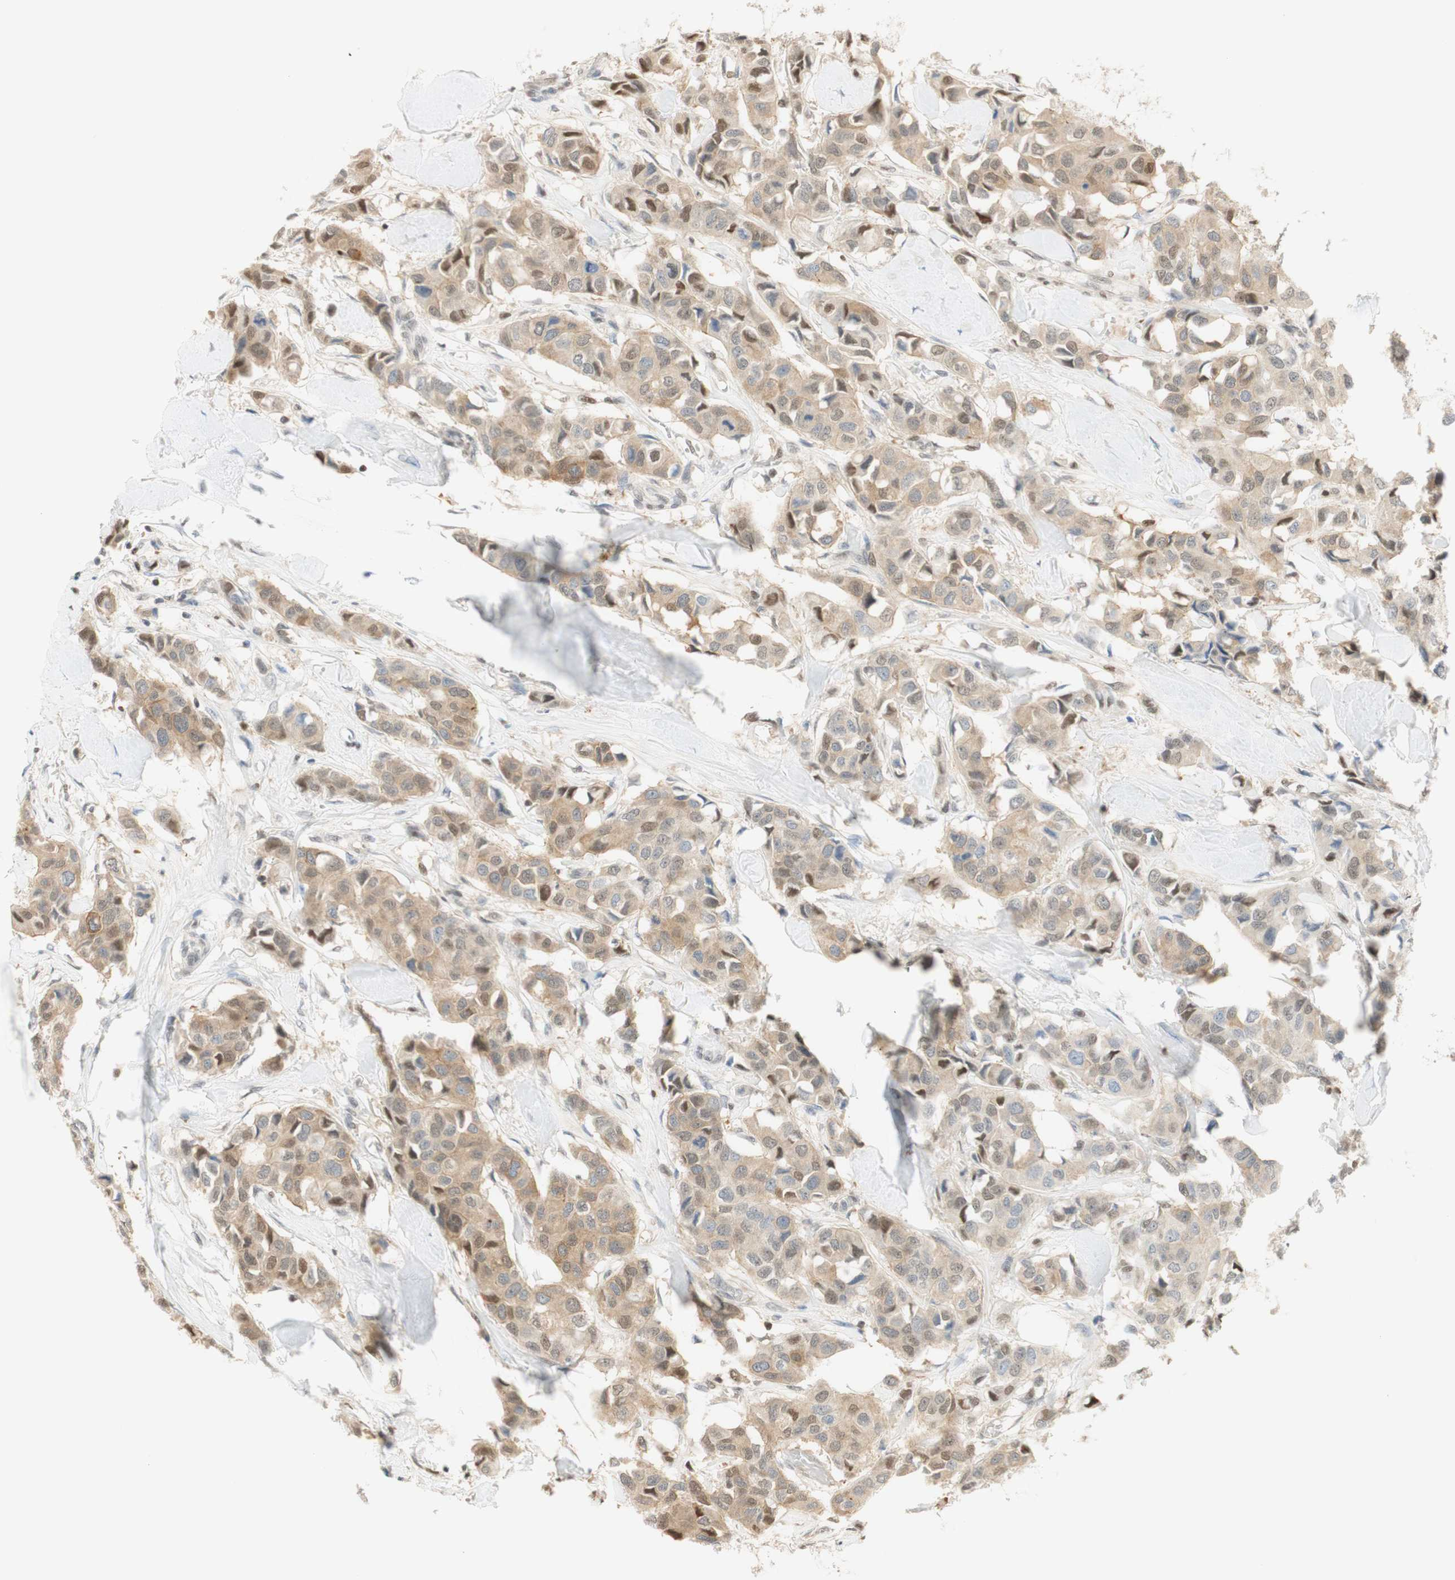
{"staining": {"intensity": "moderate", "quantity": "25%-75%", "location": "cytoplasmic/membranous,nuclear"}, "tissue": "breast cancer", "cell_type": "Tumor cells", "image_type": "cancer", "snomed": [{"axis": "morphology", "description": "Duct carcinoma"}, {"axis": "topography", "description": "Breast"}], "caption": "IHC staining of infiltrating ductal carcinoma (breast), which exhibits medium levels of moderate cytoplasmic/membranous and nuclear expression in about 25%-75% of tumor cells indicating moderate cytoplasmic/membranous and nuclear protein positivity. The staining was performed using DAB (3,3'-diaminobenzidine) (brown) for protein detection and nuclei were counterstained in hematoxylin (blue).", "gene": "NAP1L4", "patient": {"sex": "female", "age": 80}}